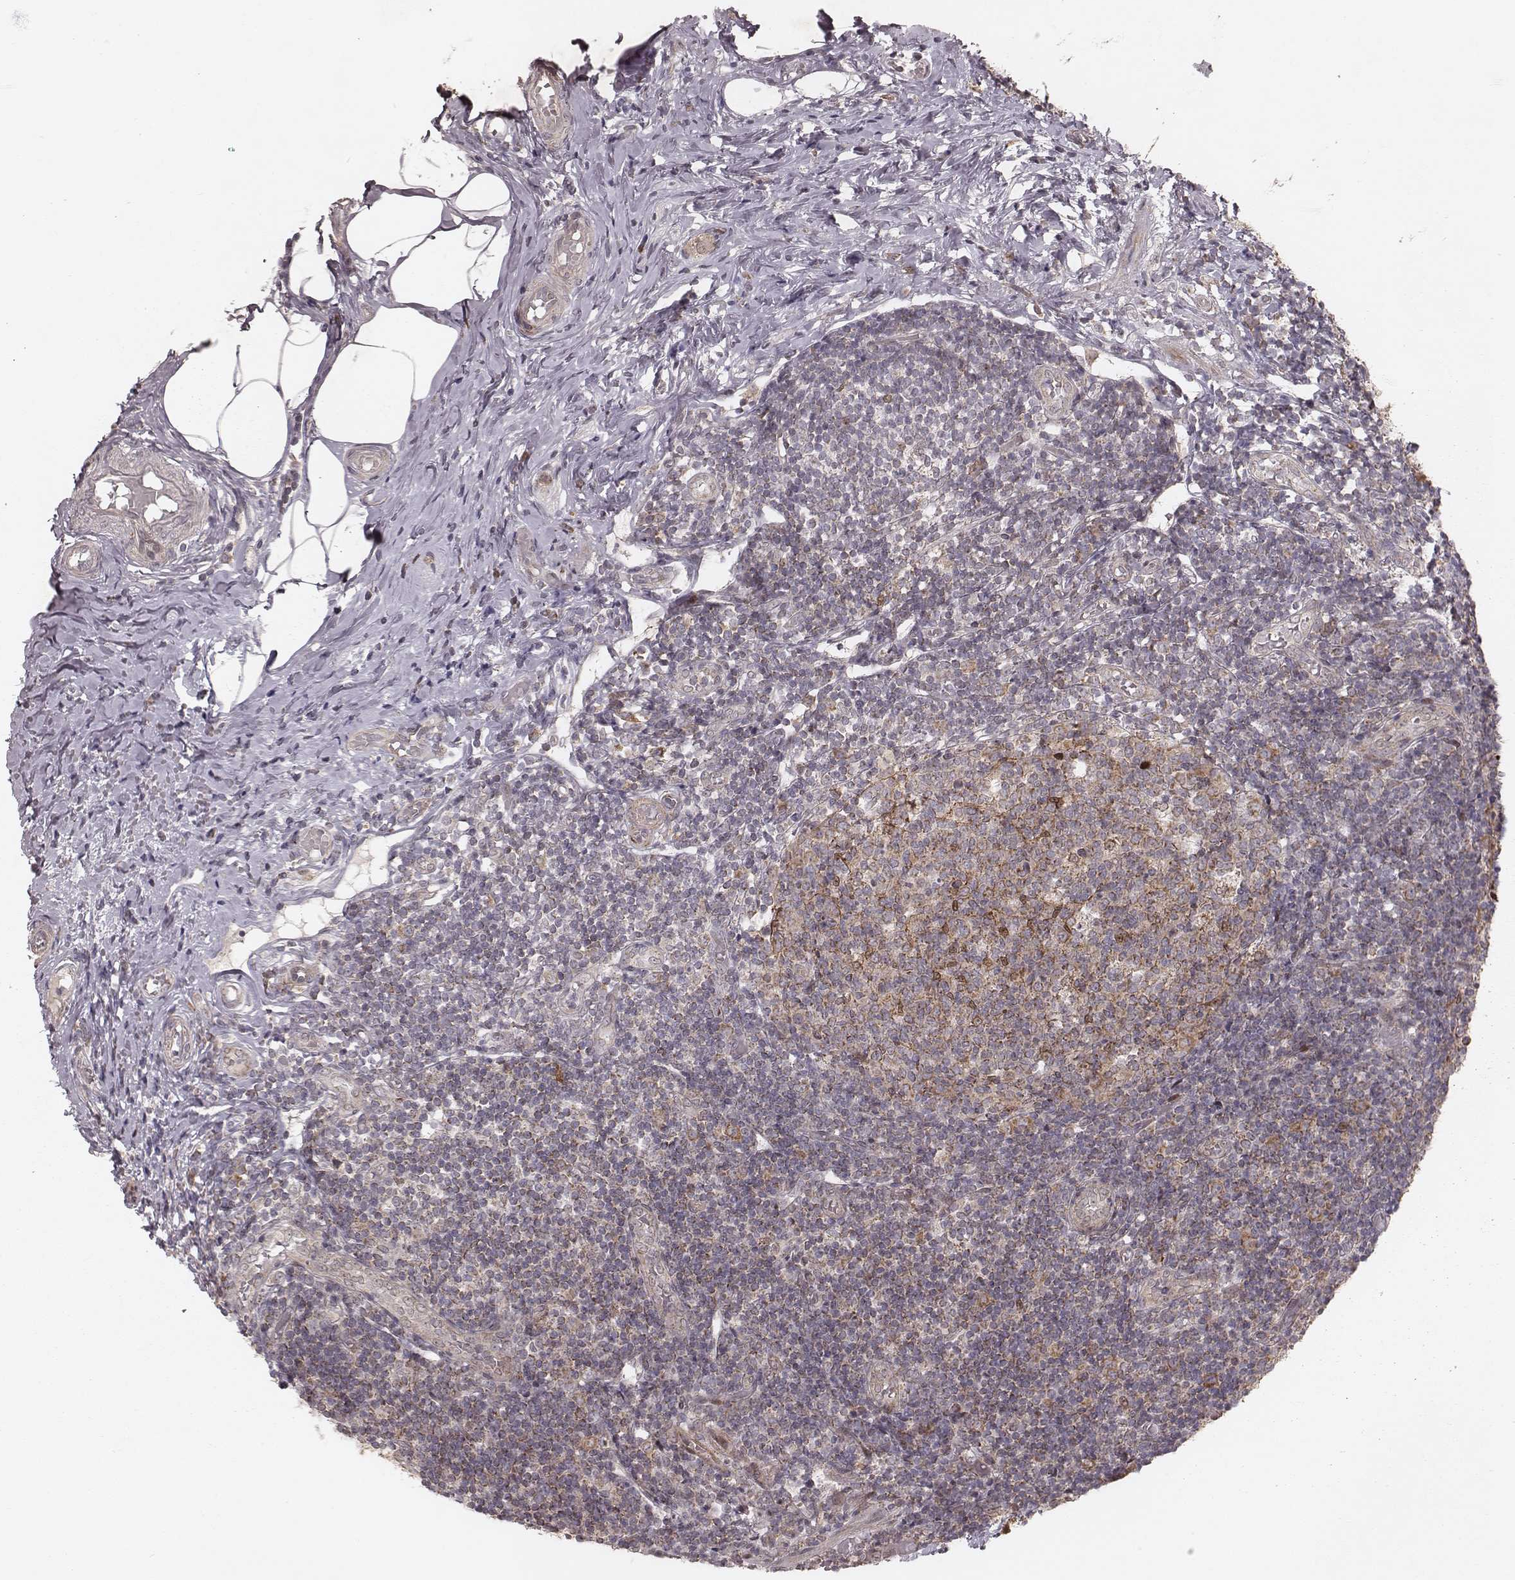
{"staining": {"intensity": "strong", "quantity": ">75%", "location": "cytoplasmic/membranous"}, "tissue": "appendix", "cell_type": "Glandular cells", "image_type": "normal", "snomed": [{"axis": "morphology", "description": "Normal tissue, NOS"}, {"axis": "topography", "description": "Appendix"}], "caption": "IHC of unremarkable human appendix reveals high levels of strong cytoplasmic/membranous expression in about >75% of glandular cells.", "gene": "NDUFA7", "patient": {"sex": "female", "age": 32}}